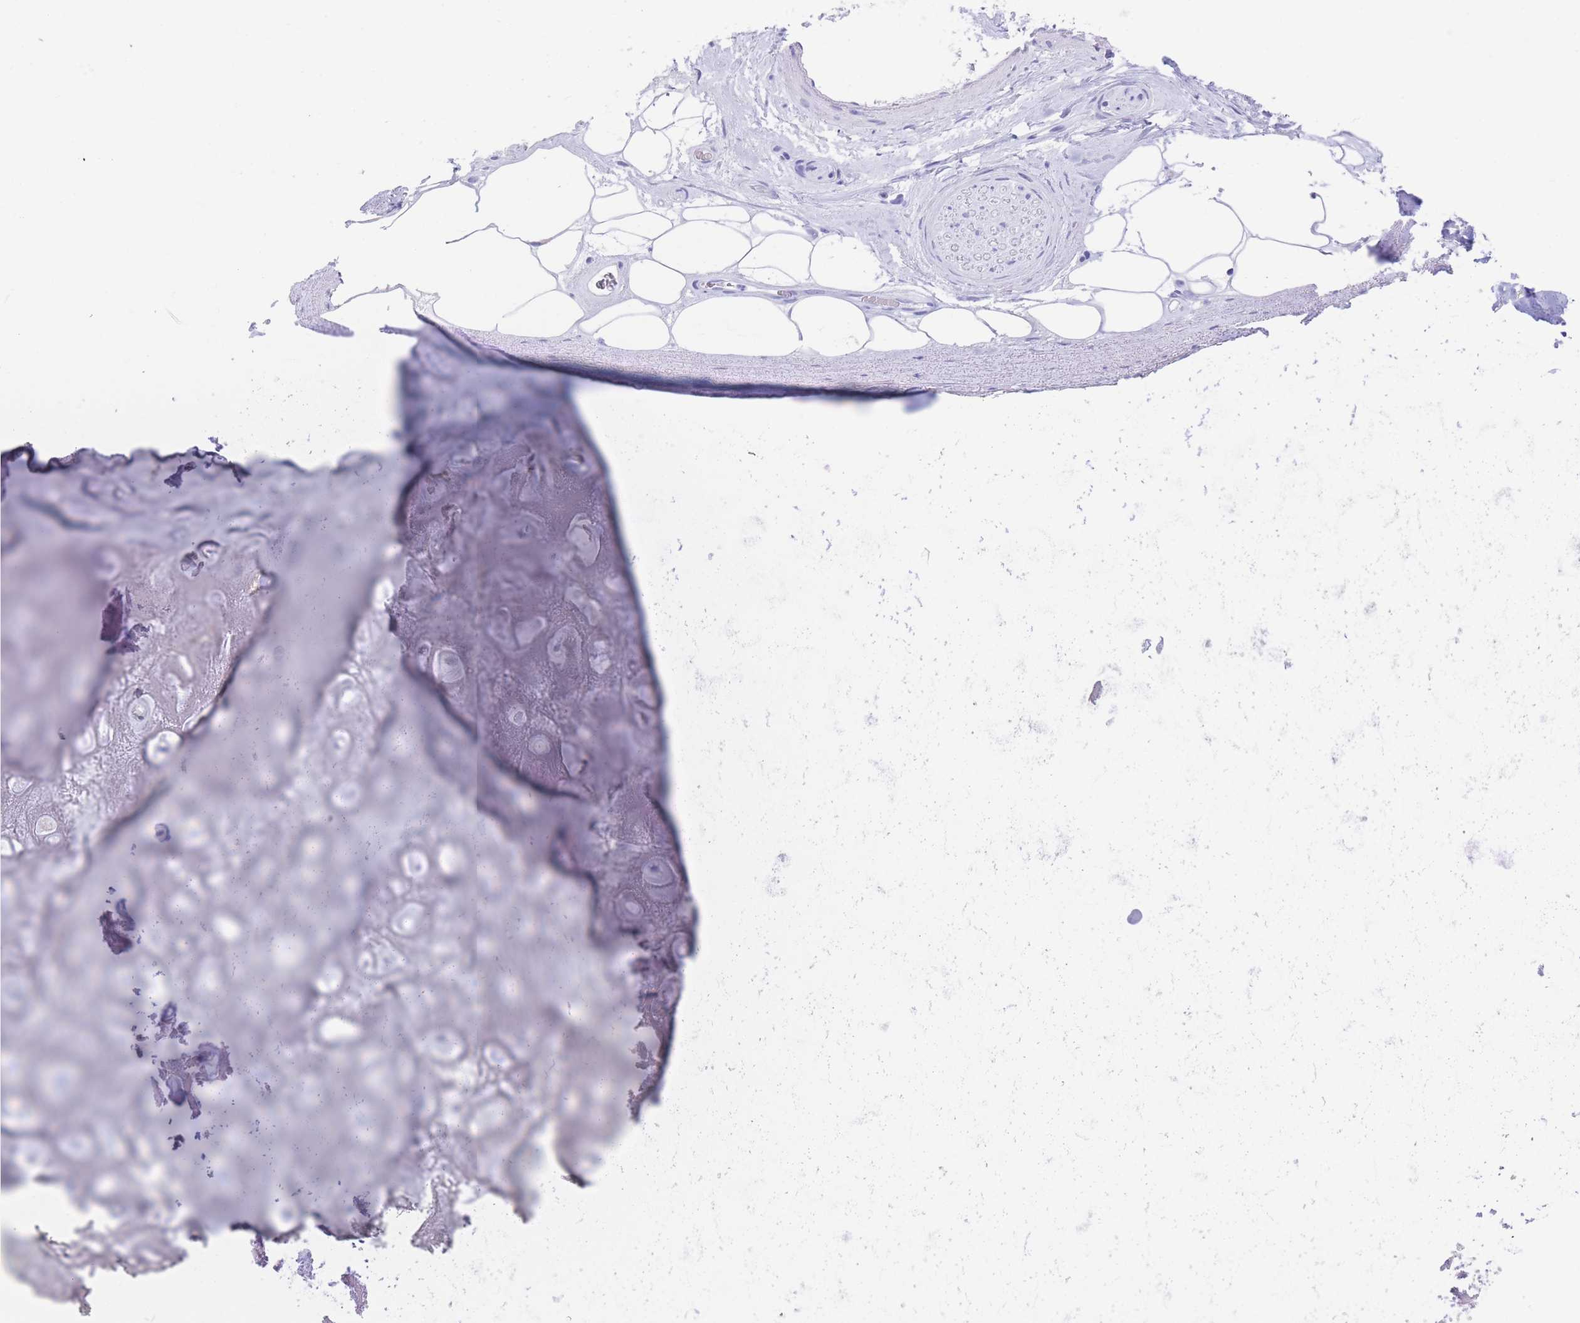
{"staining": {"intensity": "negative", "quantity": "none", "location": "none"}, "tissue": "adipose tissue", "cell_type": "Adipocytes", "image_type": "normal", "snomed": [{"axis": "morphology", "description": "Normal tissue, NOS"}, {"axis": "topography", "description": "Cartilage tissue"}], "caption": "Immunohistochemical staining of unremarkable adipose tissue shows no significant positivity in adipocytes. Brightfield microscopy of immunohistochemistry (IHC) stained with DAB (brown) and hematoxylin (blue), captured at high magnification.", "gene": "SLCO1B1", "patient": {"sex": "male", "age": 81}}